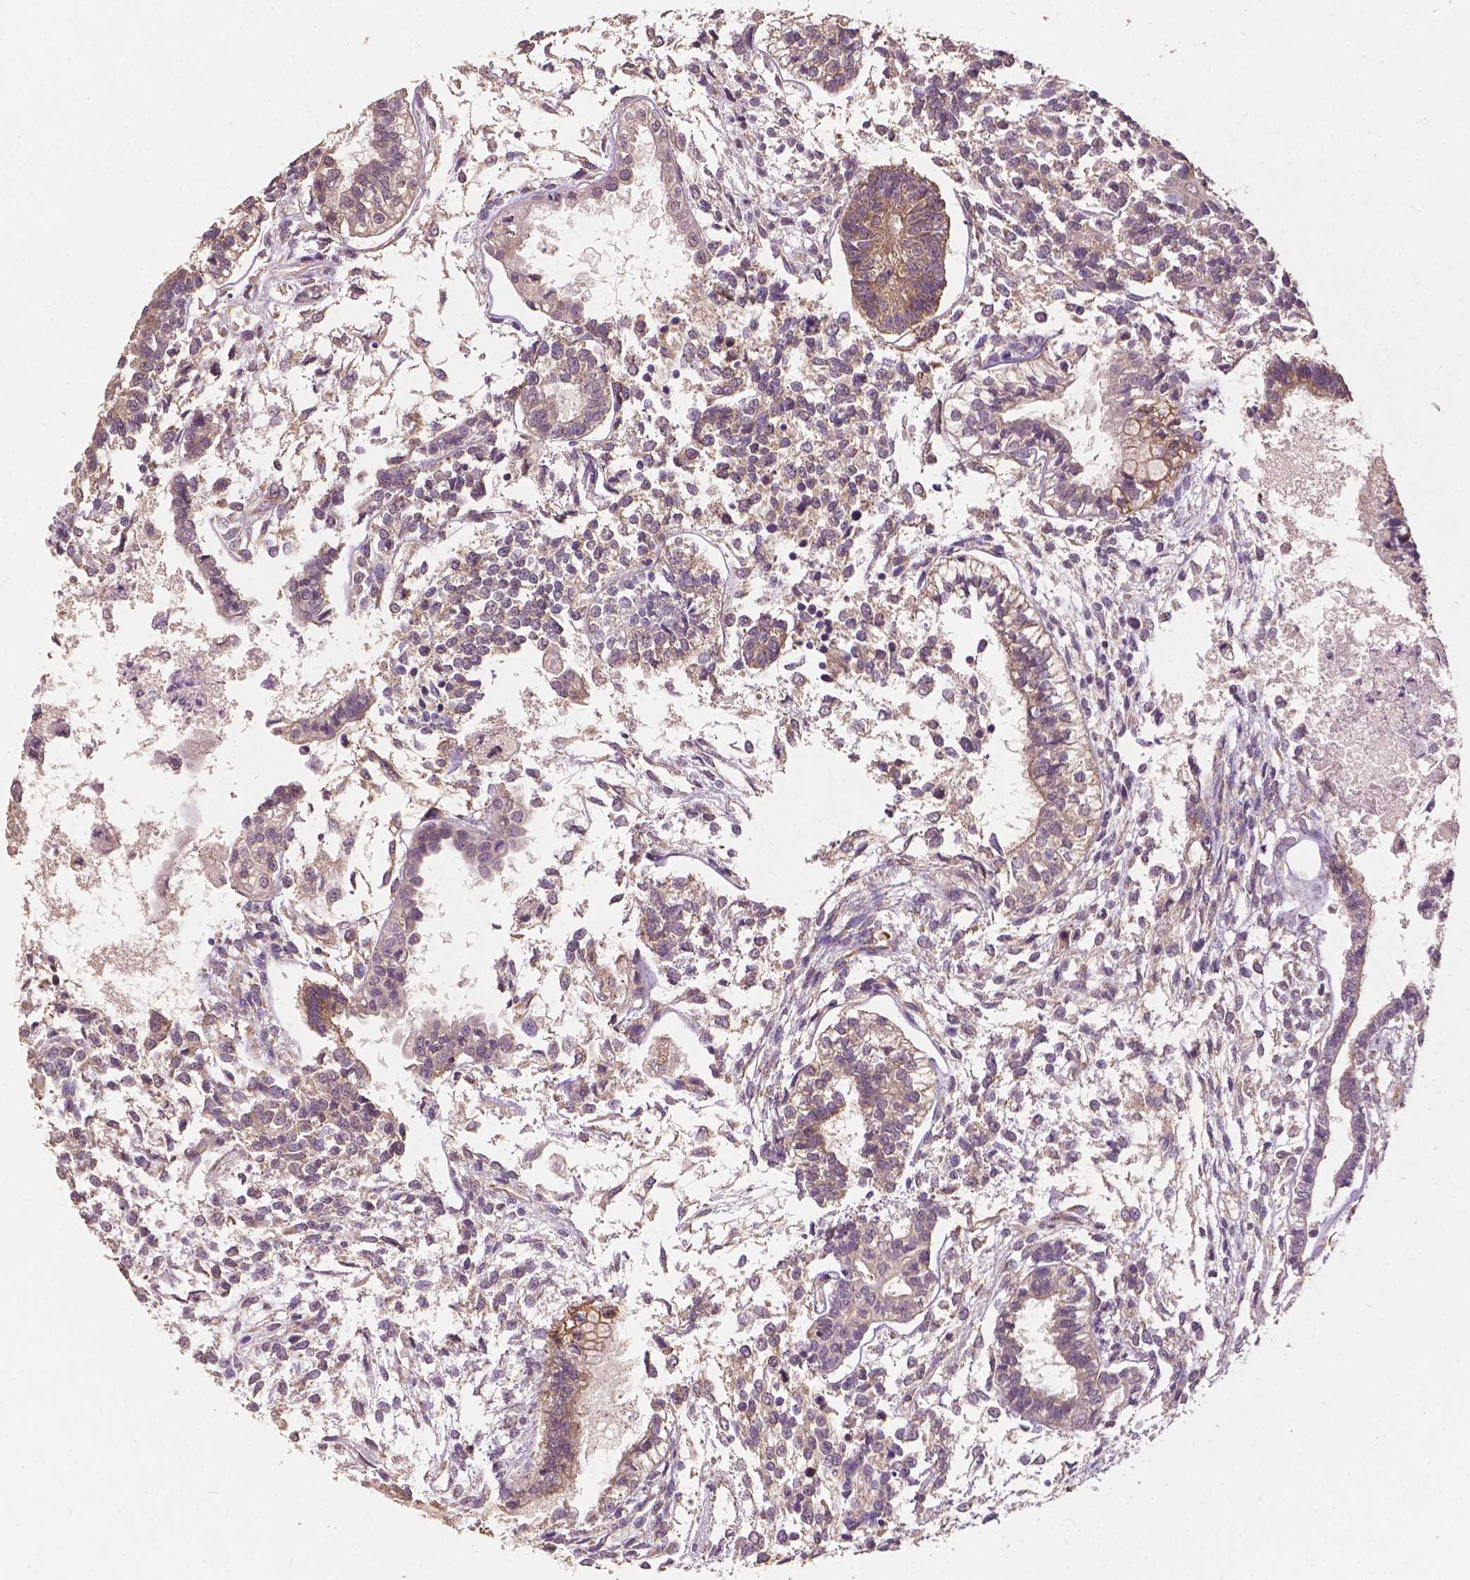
{"staining": {"intensity": "moderate", "quantity": "<25%", "location": "cytoplasmic/membranous"}, "tissue": "testis cancer", "cell_type": "Tumor cells", "image_type": "cancer", "snomed": [{"axis": "morphology", "description": "Carcinoma, Embryonal, NOS"}, {"axis": "topography", "description": "Testis"}], "caption": "Testis embryonal carcinoma stained with DAB immunohistochemistry shows low levels of moderate cytoplasmic/membranous positivity in about <25% of tumor cells.", "gene": "G3BP1", "patient": {"sex": "male", "age": 37}}